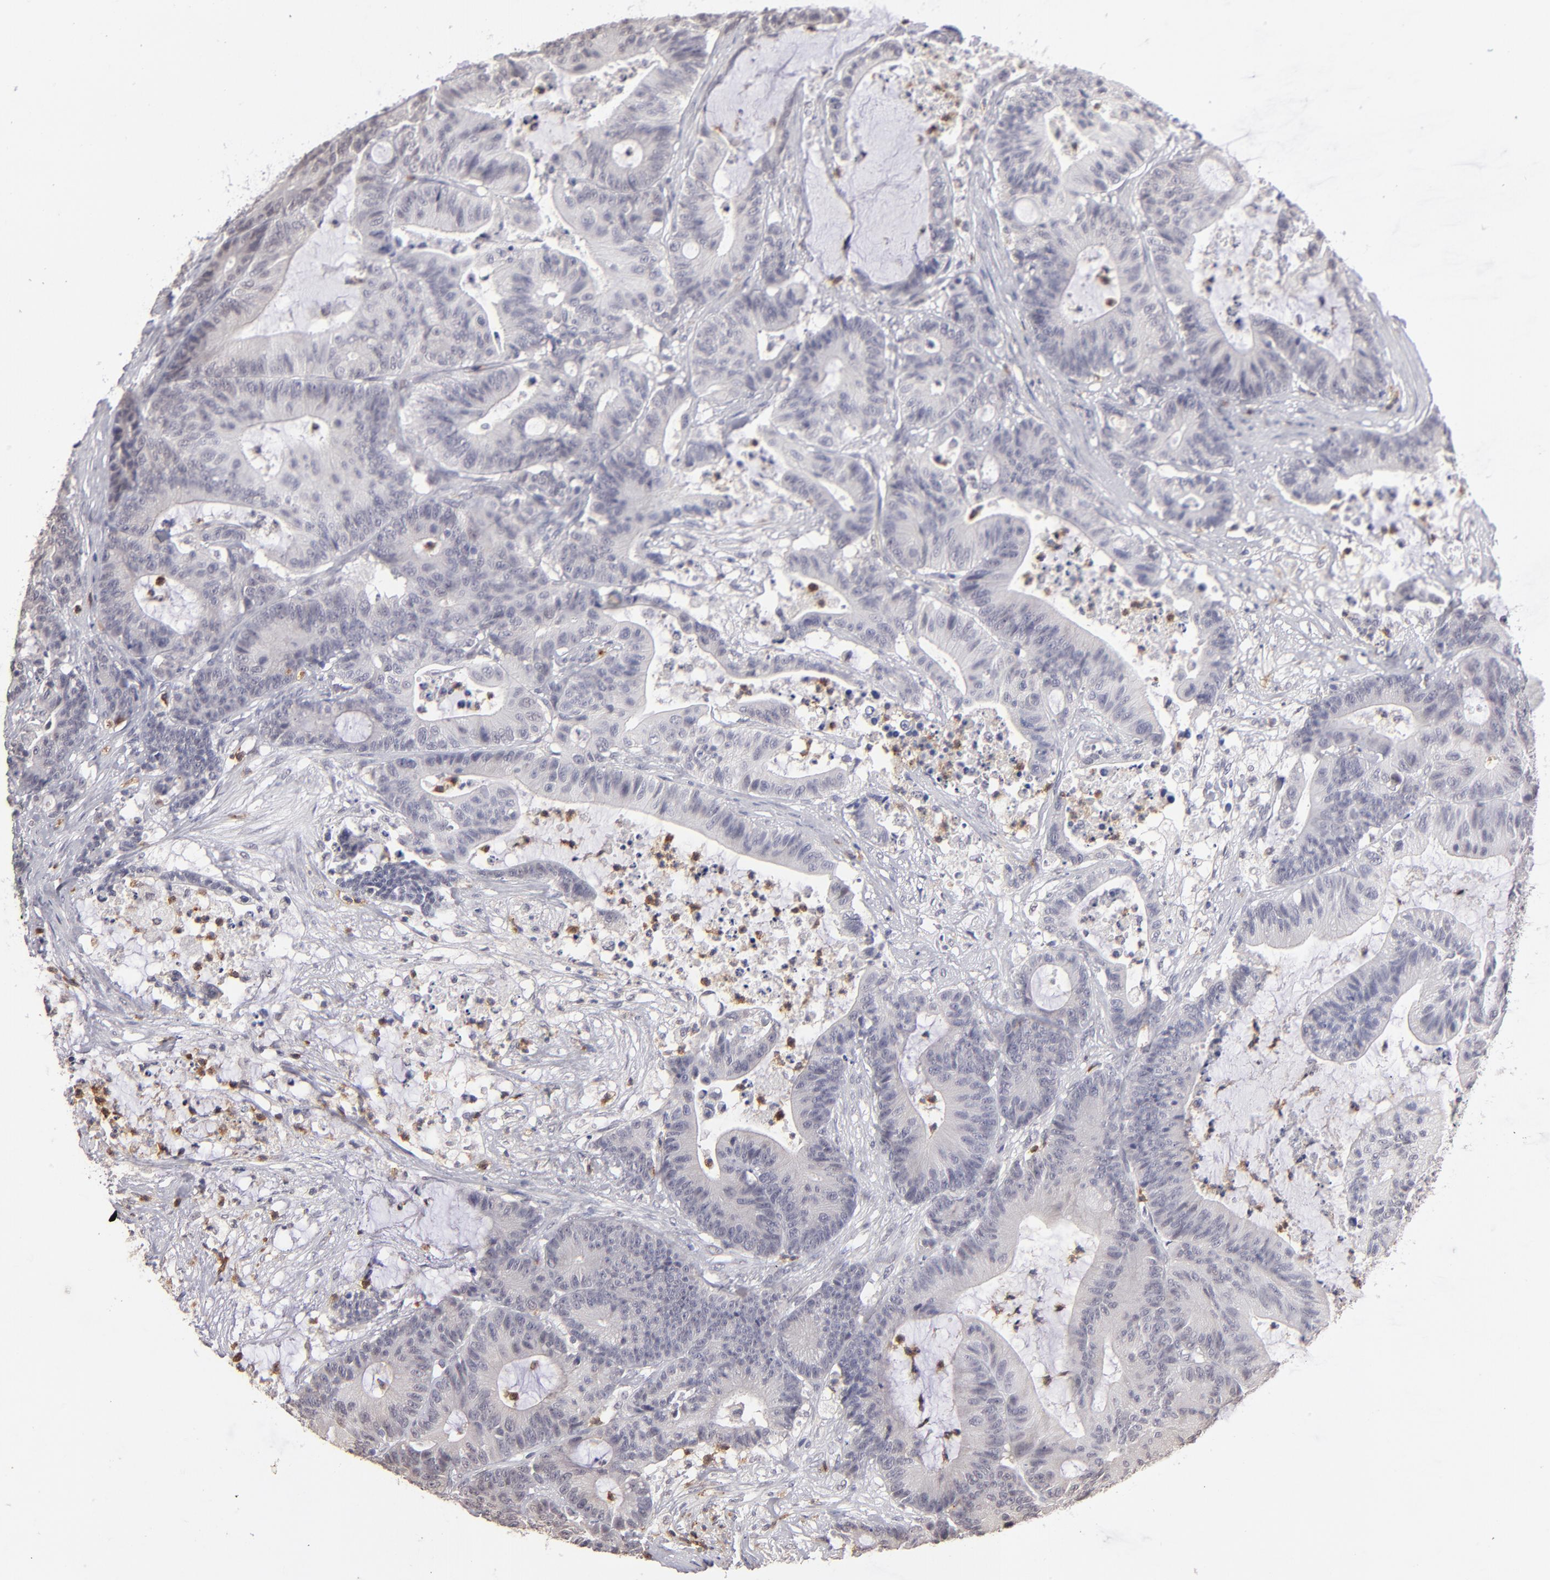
{"staining": {"intensity": "negative", "quantity": "none", "location": "none"}, "tissue": "colorectal cancer", "cell_type": "Tumor cells", "image_type": "cancer", "snomed": [{"axis": "morphology", "description": "Adenocarcinoma, NOS"}, {"axis": "topography", "description": "Colon"}], "caption": "Immunohistochemical staining of colorectal adenocarcinoma reveals no significant positivity in tumor cells. Brightfield microscopy of immunohistochemistry (IHC) stained with DAB (3,3'-diaminobenzidine) (brown) and hematoxylin (blue), captured at high magnification.", "gene": "MGAM", "patient": {"sex": "female", "age": 84}}